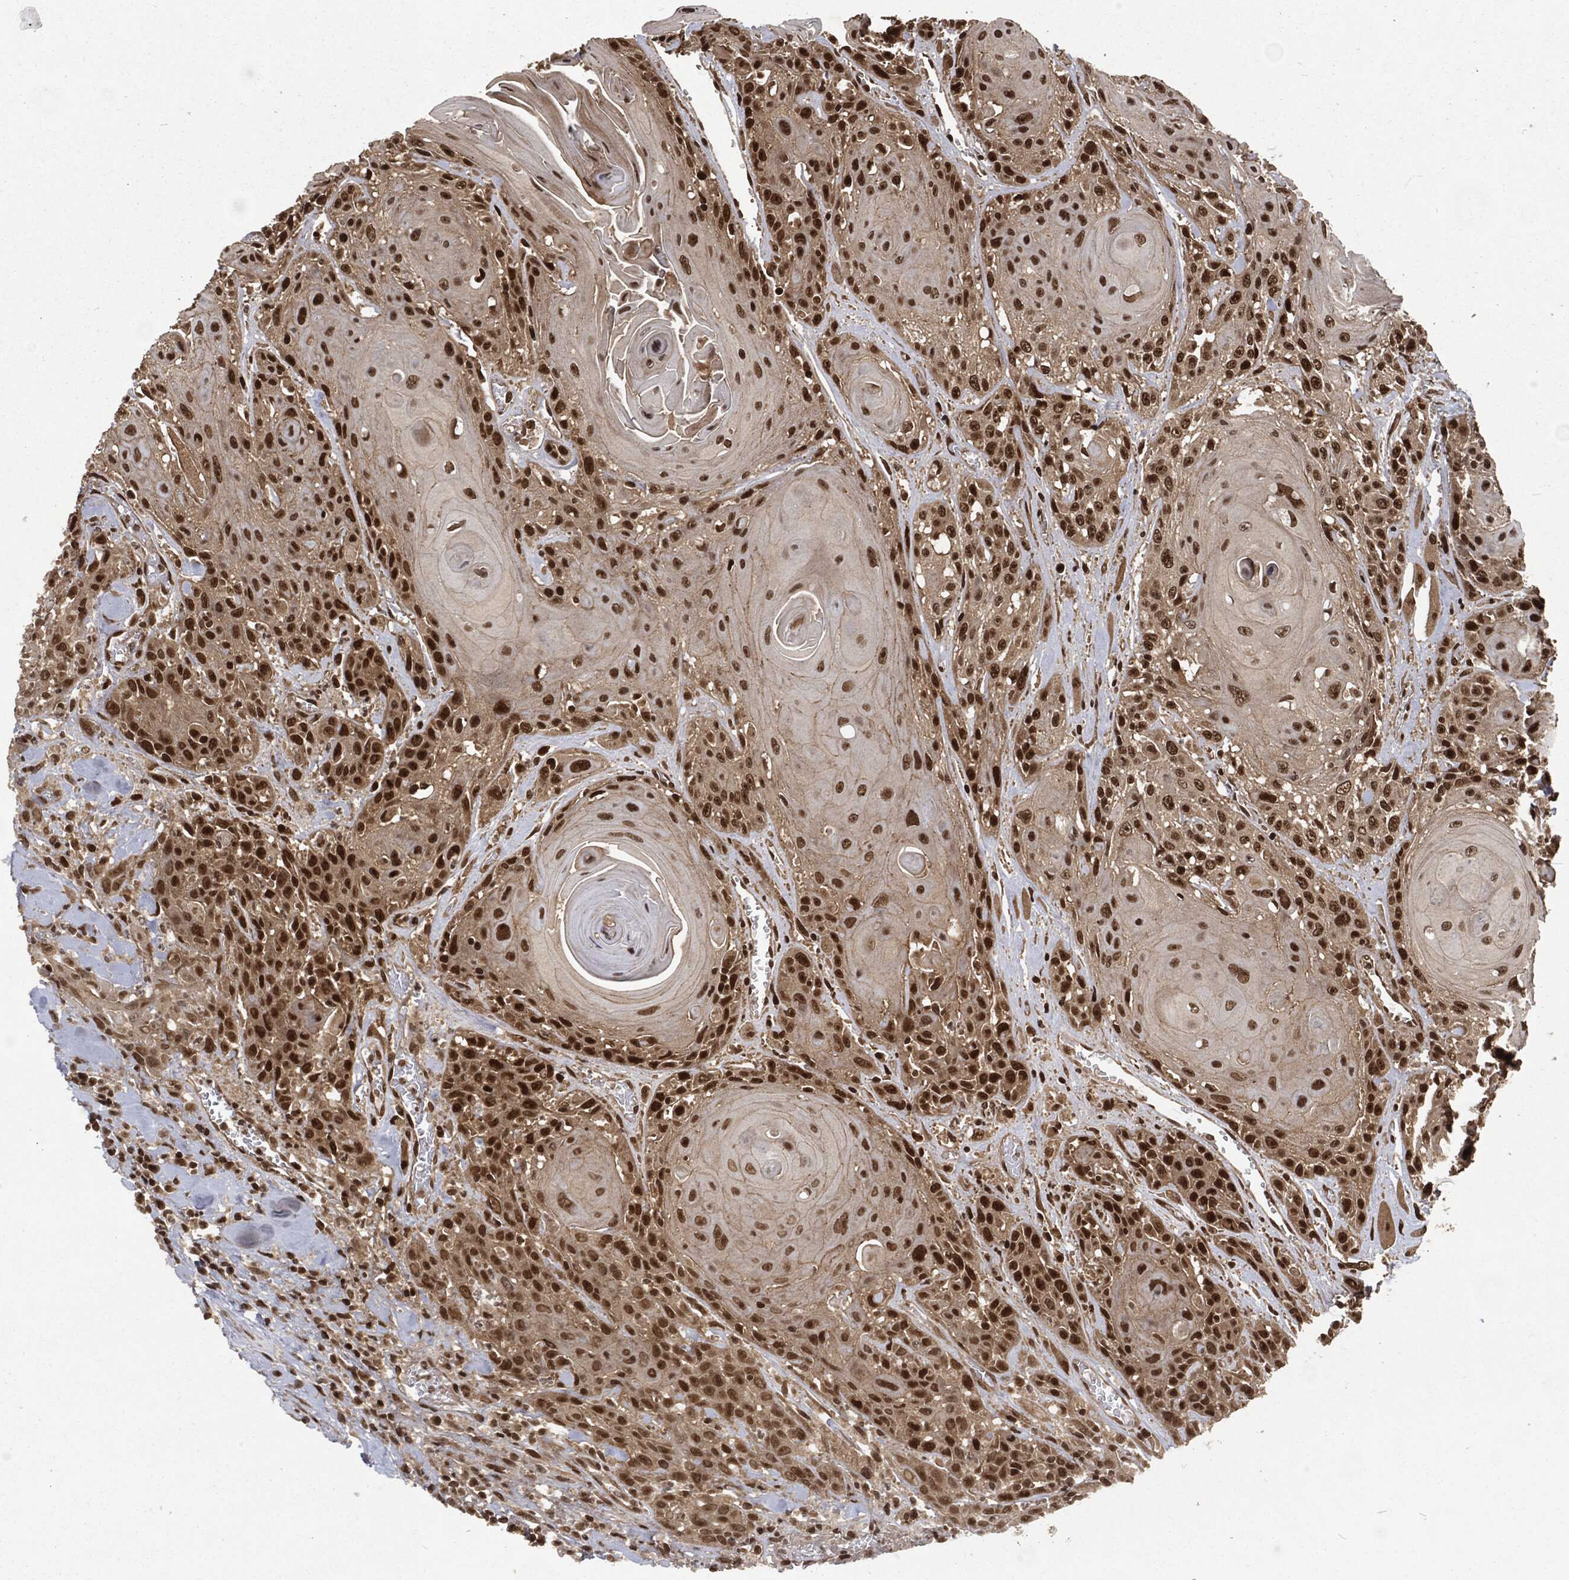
{"staining": {"intensity": "strong", "quantity": ">75%", "location": "nuclear"}, "tissue": "head and neck cancer", "cell_type": "Tumor cells", "image_type": "cancer", "snomed": [{"axis": "morphology", "description": "Squamous cell carcinoma, NOS"}, {"axis": "topography", "description": "Head-Neck"}], "caption": "Human head and neck squamous cell carcinoma stained with a protein marker shows strong staining in tumor cells.", "gene": "NGRN", "patient": {"sex": "female", "age": 59}}